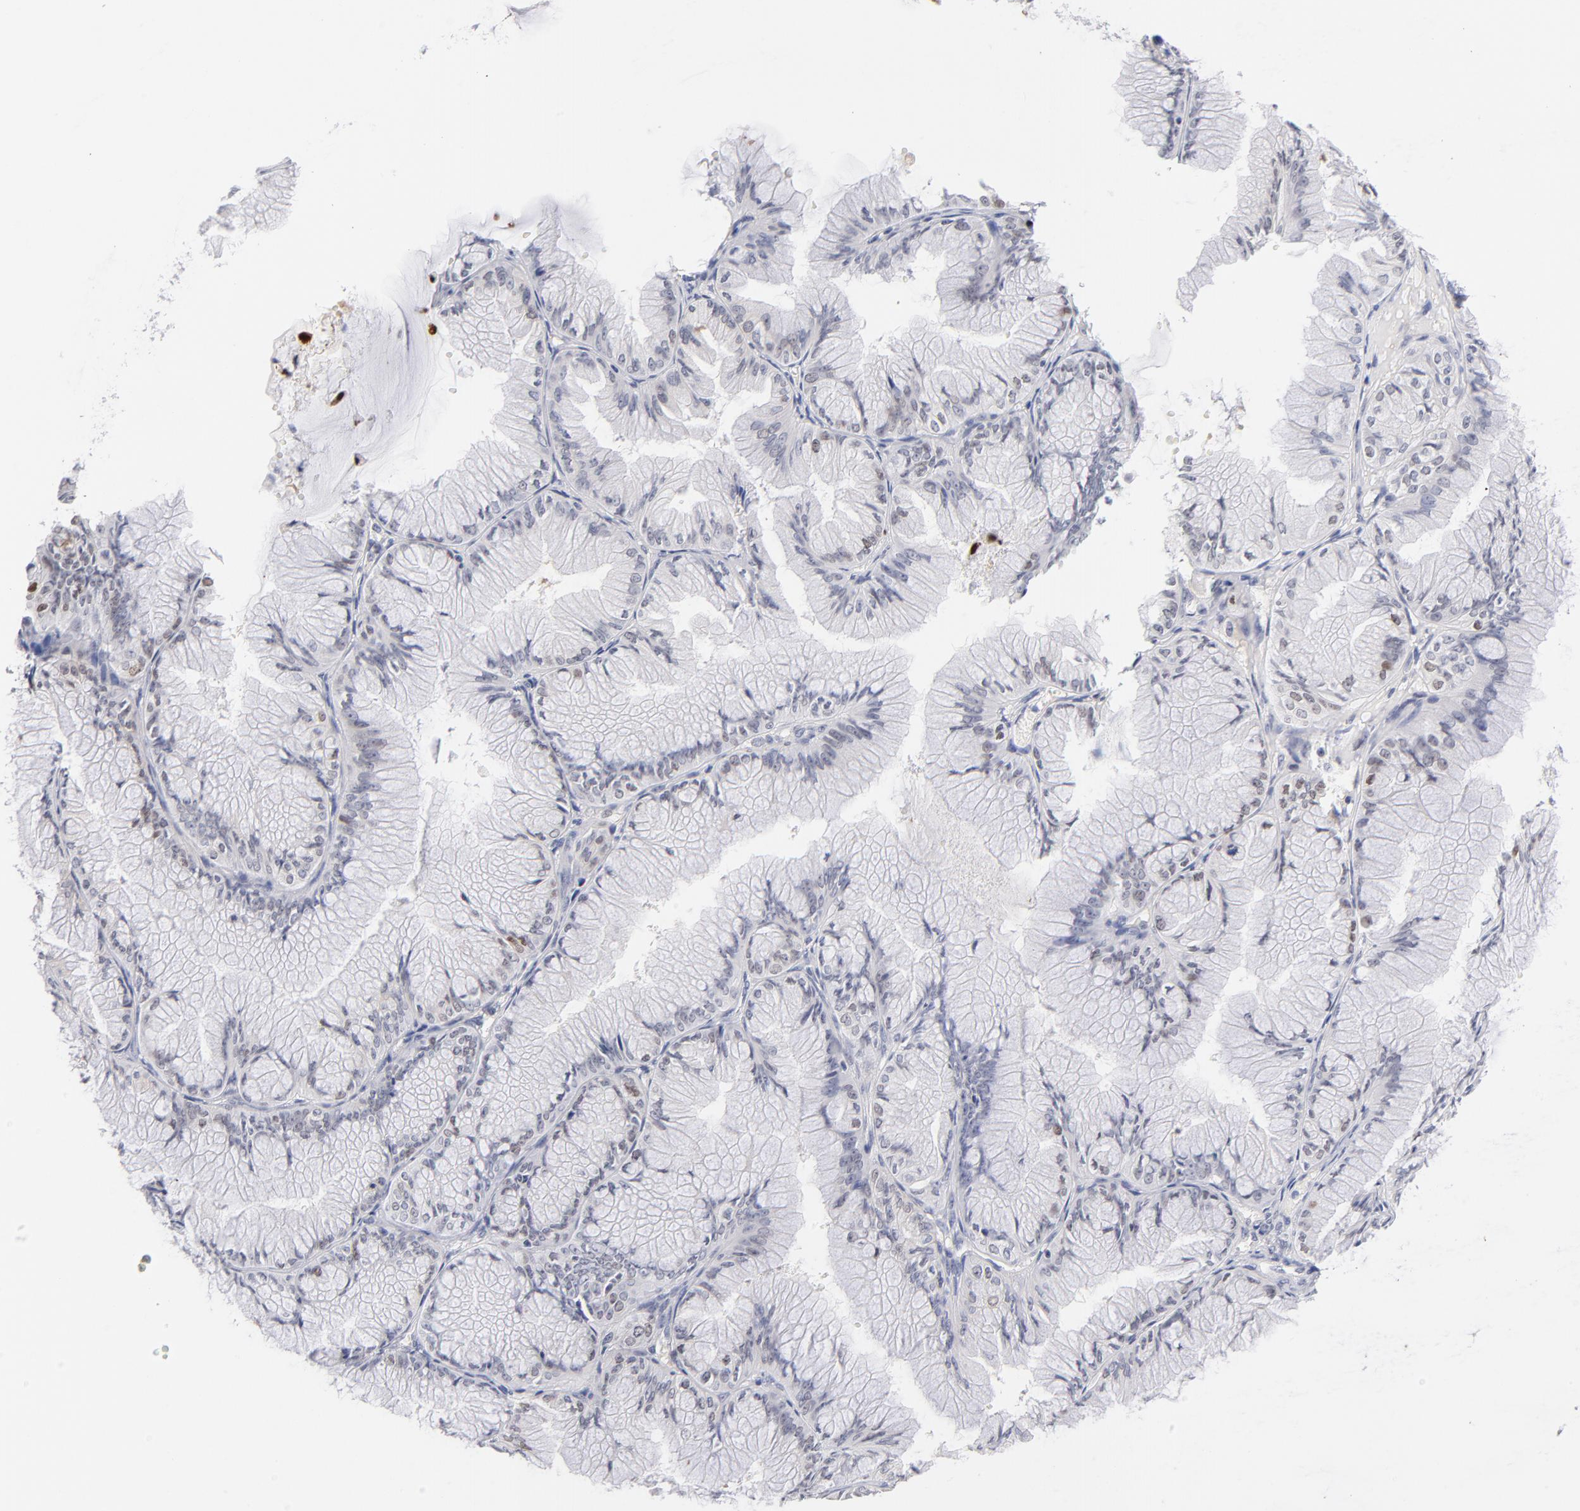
{"staining": {"intensity": "negative", "quantity": "none", "location": "none"}, "tissue": "ovarian cancer", "cell_type": "Tumor cells", "image_type": "cancer", "snomed": [{"axis": "morphology", "description": "Cystadenocarcinoma, mucinous, NOS"}, {"axis": "topography", "description": "Ovary"}], "caption": "High power microscopy photomicrograph of an immunohistochemistry micrograph of ovarian mucinous cystadenocarcinoma, revealing no significant positivity in tumor cells.", "gene": "PARP1", "patient": {"sex": "female", "age": 63}}